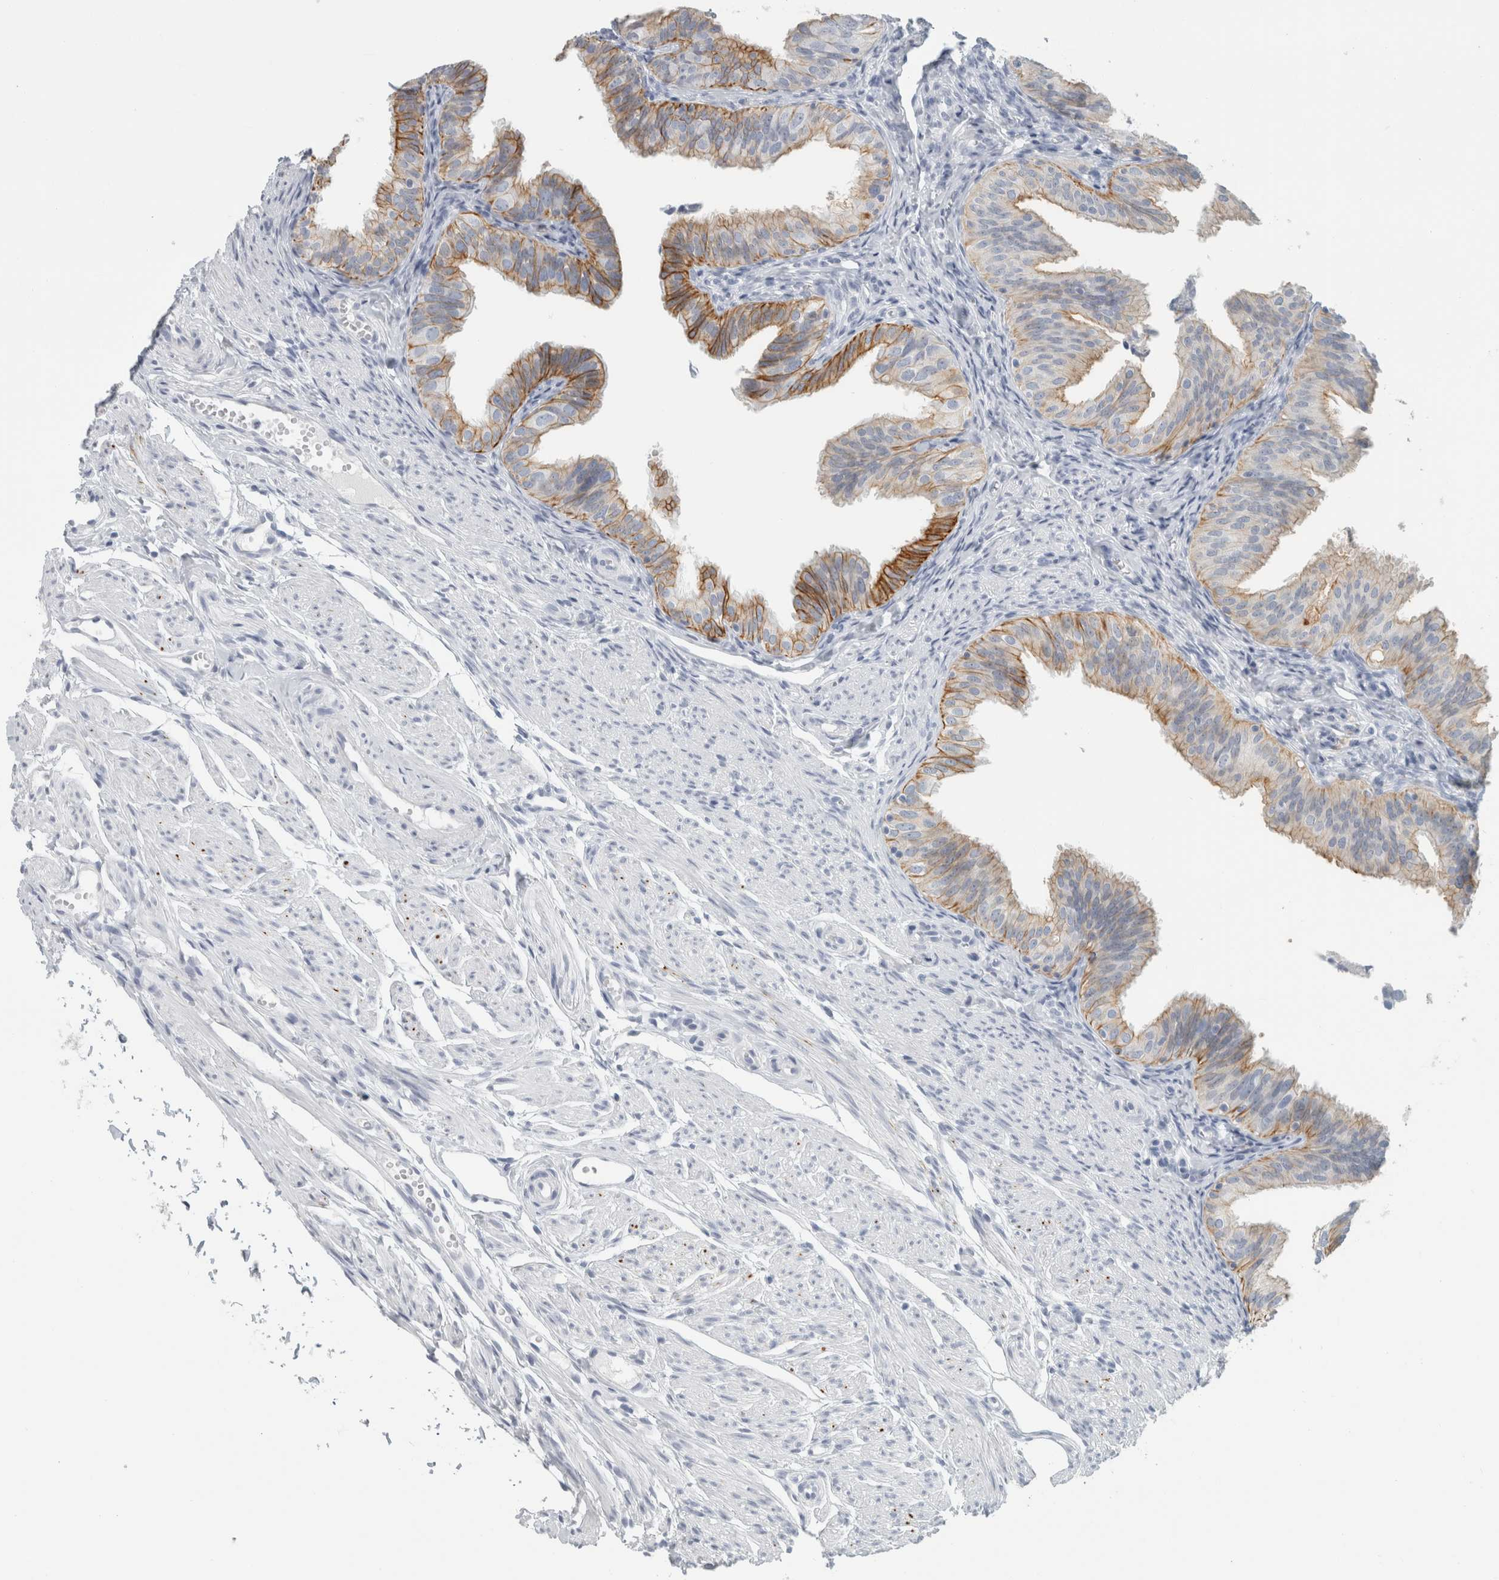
{"staining": {"intensity": "strong", "quantity": ">75%", "location": "cytoplasmic/membranous"}, "tissue": "fallopian tube", "cell_type": "Glandular cells", "image_type": "normal", "snomed": [{"axis": "morphology", "description": "Normal tissue, NOS"}, {"axis": "topography", "description": "Fallopian tube"}], "caption": "Fallopian tube stained with immunohistochemistry (IHC) shows strong cytoplasmic/membranous staining in about >75% of glandular cells.", "gene": "SLC28A3", "patient": {"sex": "female", "age": 35}}